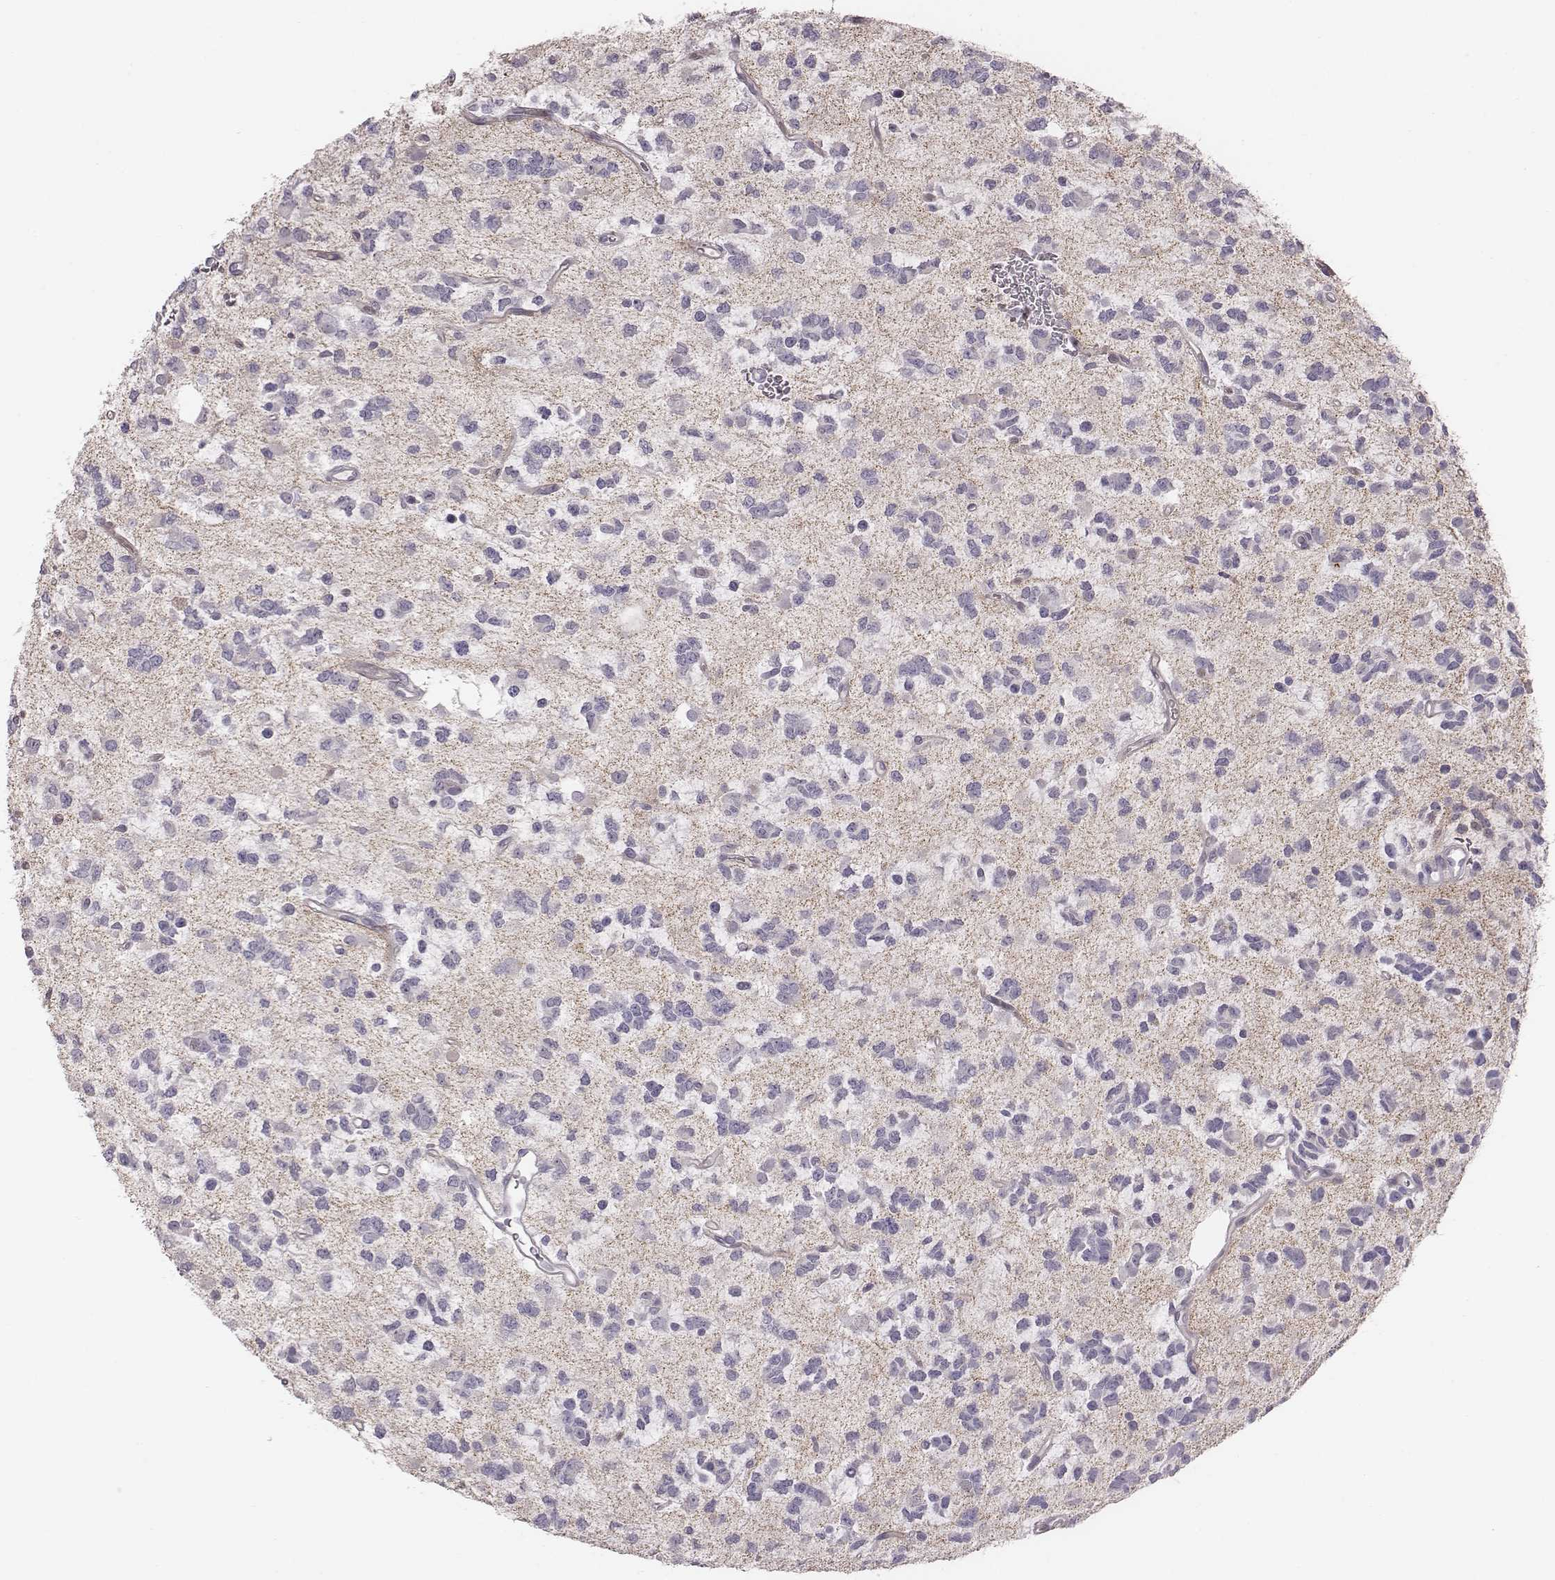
{"staining": {"intensity": "negative", "quantity": "none", "location": "none"}, "tissue": "glioma", "cell_type": "Tumor cells", "image_type": "cancer", "snomed": [{"axis": "morphology", "description": "Glioma, malignant, Low grade"}, {"axis": "topography", "description": "Brain"}], "caption": "This is an immunohistochemistry photomicrograph of human malignant glioma (low-grade). There is no staining in tumor cells.", "gene": "CACNG4", "patient": {"sex": "female", "age": 45}}